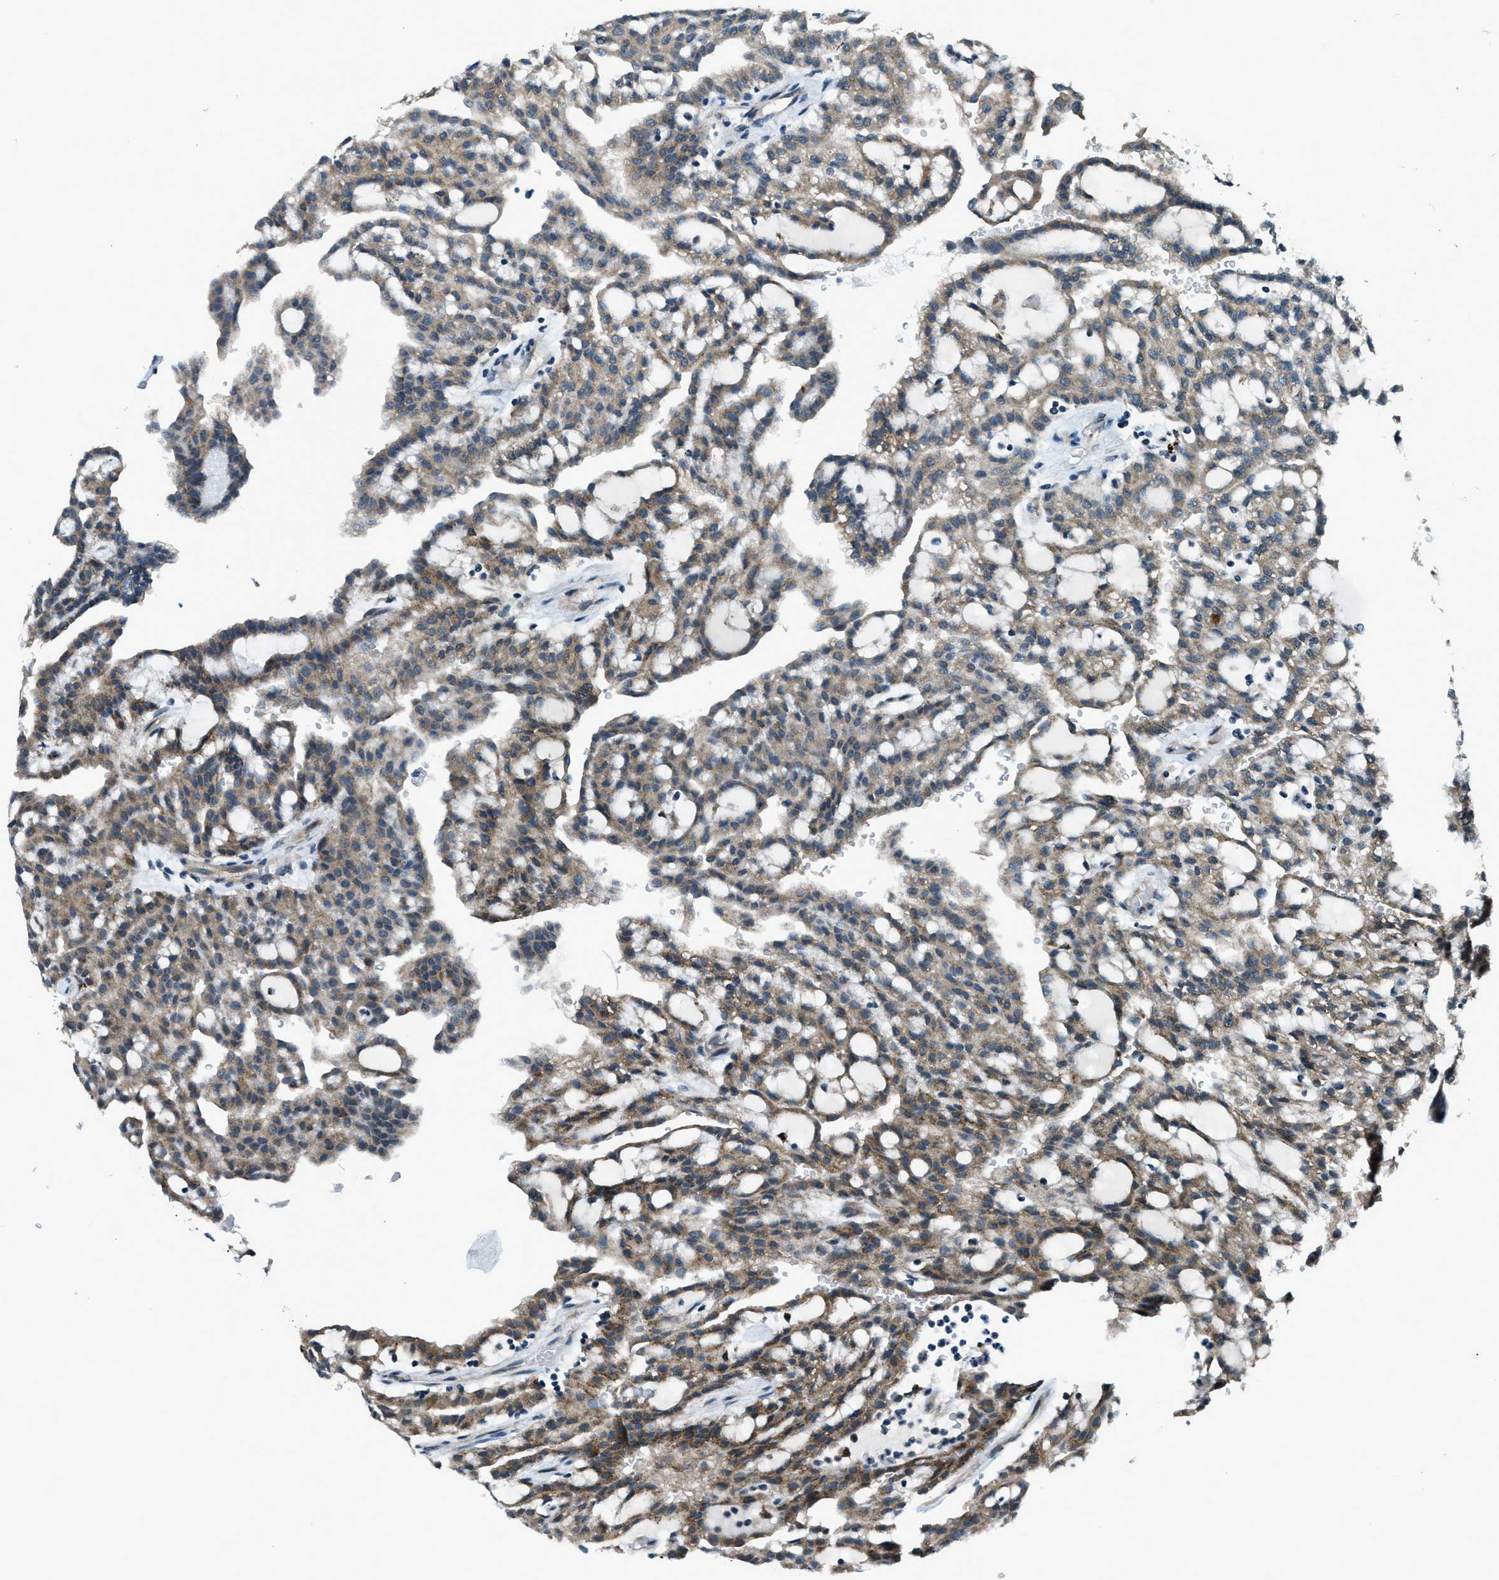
{"staining": {"intensity": "weak", "quantity": ">75%", "location": "cytoplasmic/membranous"}, "tissue": "renal cancer", "cell_type": "Tumor cells", "image_type": "cancer", "snomed": [{"axis": "morphology", "description": "Adenocarcinoma, NOS"}, {"axis": "topography", "description": "Kidney"}], "caption": "Protein staining of renal cancer (adenocarcinoma) tissue demonstrates weak cytoplasmic/membranous positivity in about >75% of tumor cells. (Stains: DAB (3,3'-diaminobenzidine) in brown, nuclei in blue, Microscopy: brightfield microscopy at high magnification).", "gene": "GINM1", "patient": {"sex": "male", "age": 63}}